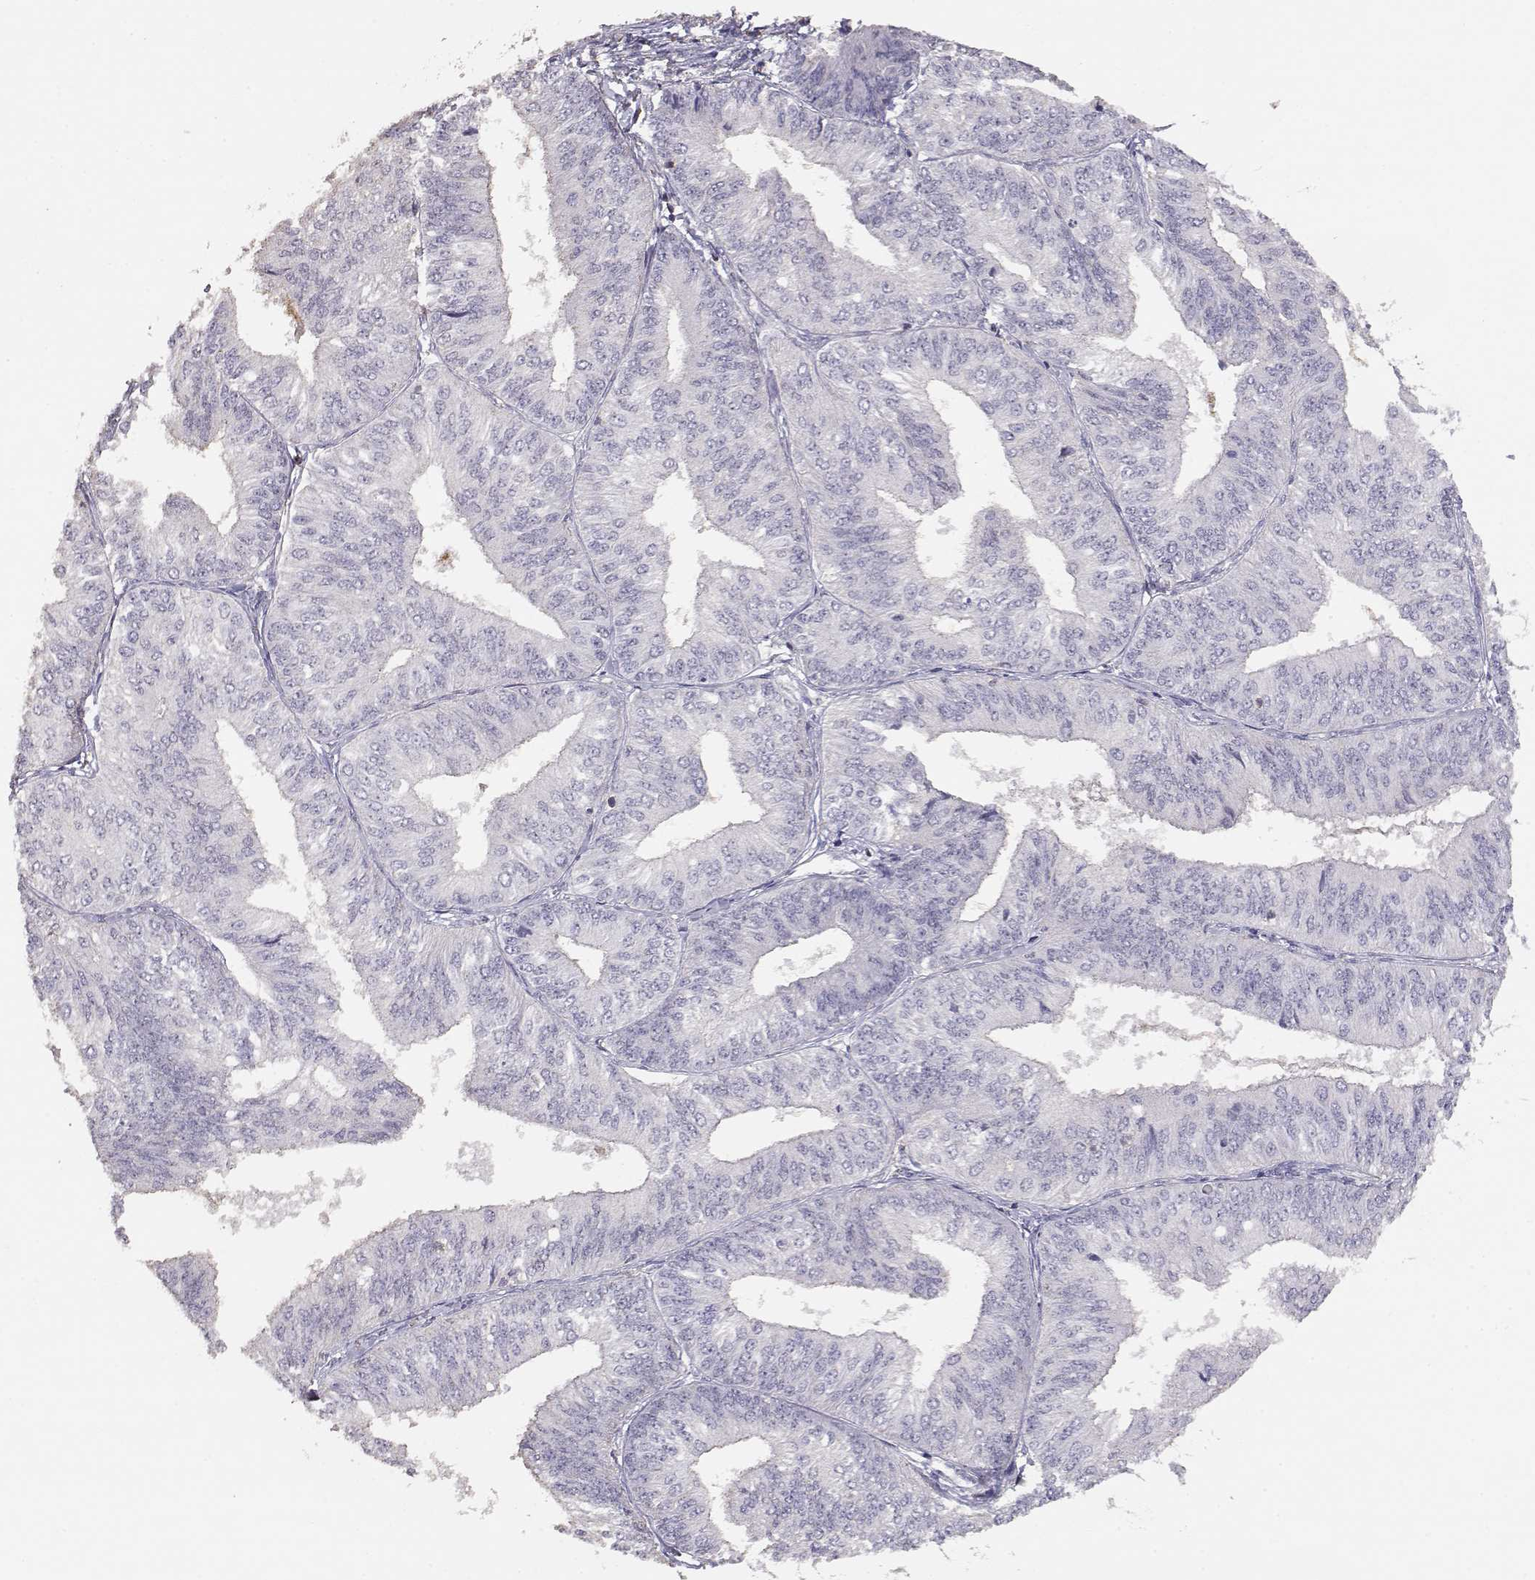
{"staining": {"intensity": "negative", "quantity": "none", "location": "none"}, "tissue": "endometrial cancer", "cell_type": "Tumor cells", "image_type": "cancer", "snomed": [{"axis": "morphology", "description": "Adenocarcinoma, NOS"}, {"axis": "topography", "description": "Endometrium"}], "caption": "Immunohistochemistry micrograph of endometrial adenocarcinoma stained for a protein (brown), which displays no positivity in tumor cells.", "gene": "TNFRSF10C", "patient": {"sex": "female", "age": 58}}